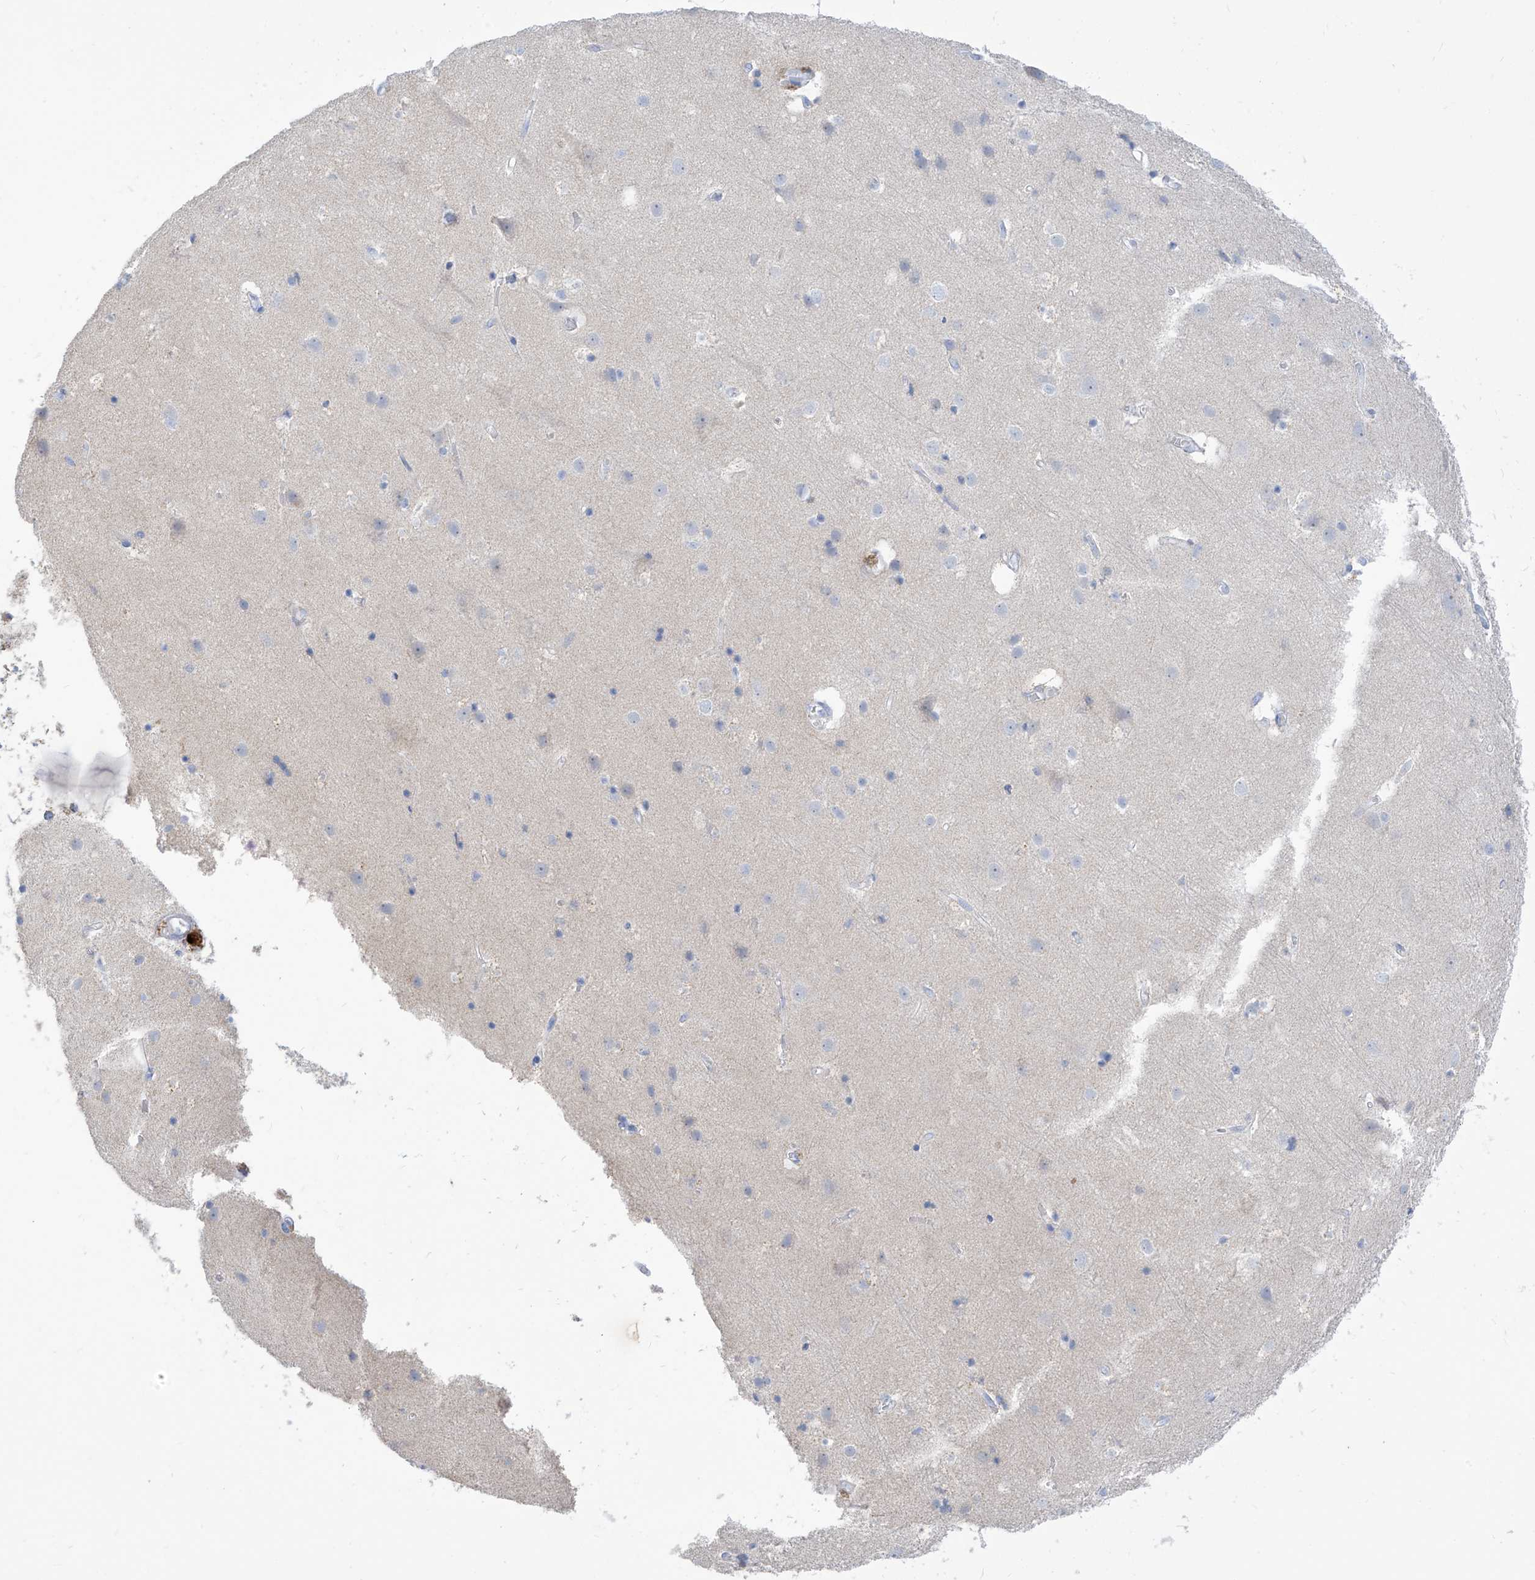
{"staining": {"intensity": "weak", "quantity": "25%-75%", "location": "cytoplasmic/membranous"}, "tissue": "cerebral cortex", "cell_type": "Endothelial cells", "image_type": "normal", "snomed": [{"axis": "morphology", "description": "Normal tissue, NOS"}, {"axis": "topography", "description": "Cerebral cortex"}], "caption": "Immunohistochemistry (IHC) (DAB) staining of unremarkable human cerebral cortex demonstrates weak cytoplasmic/membranous protein expression in about 25%-75% of endothelial cells. (Stains: DAB in brown, nuclei in blue, Microscopy: brightfield microscopy at high magnification).", "gene": "ZNF404", "patient": {"sex": "male", "age": 54}}